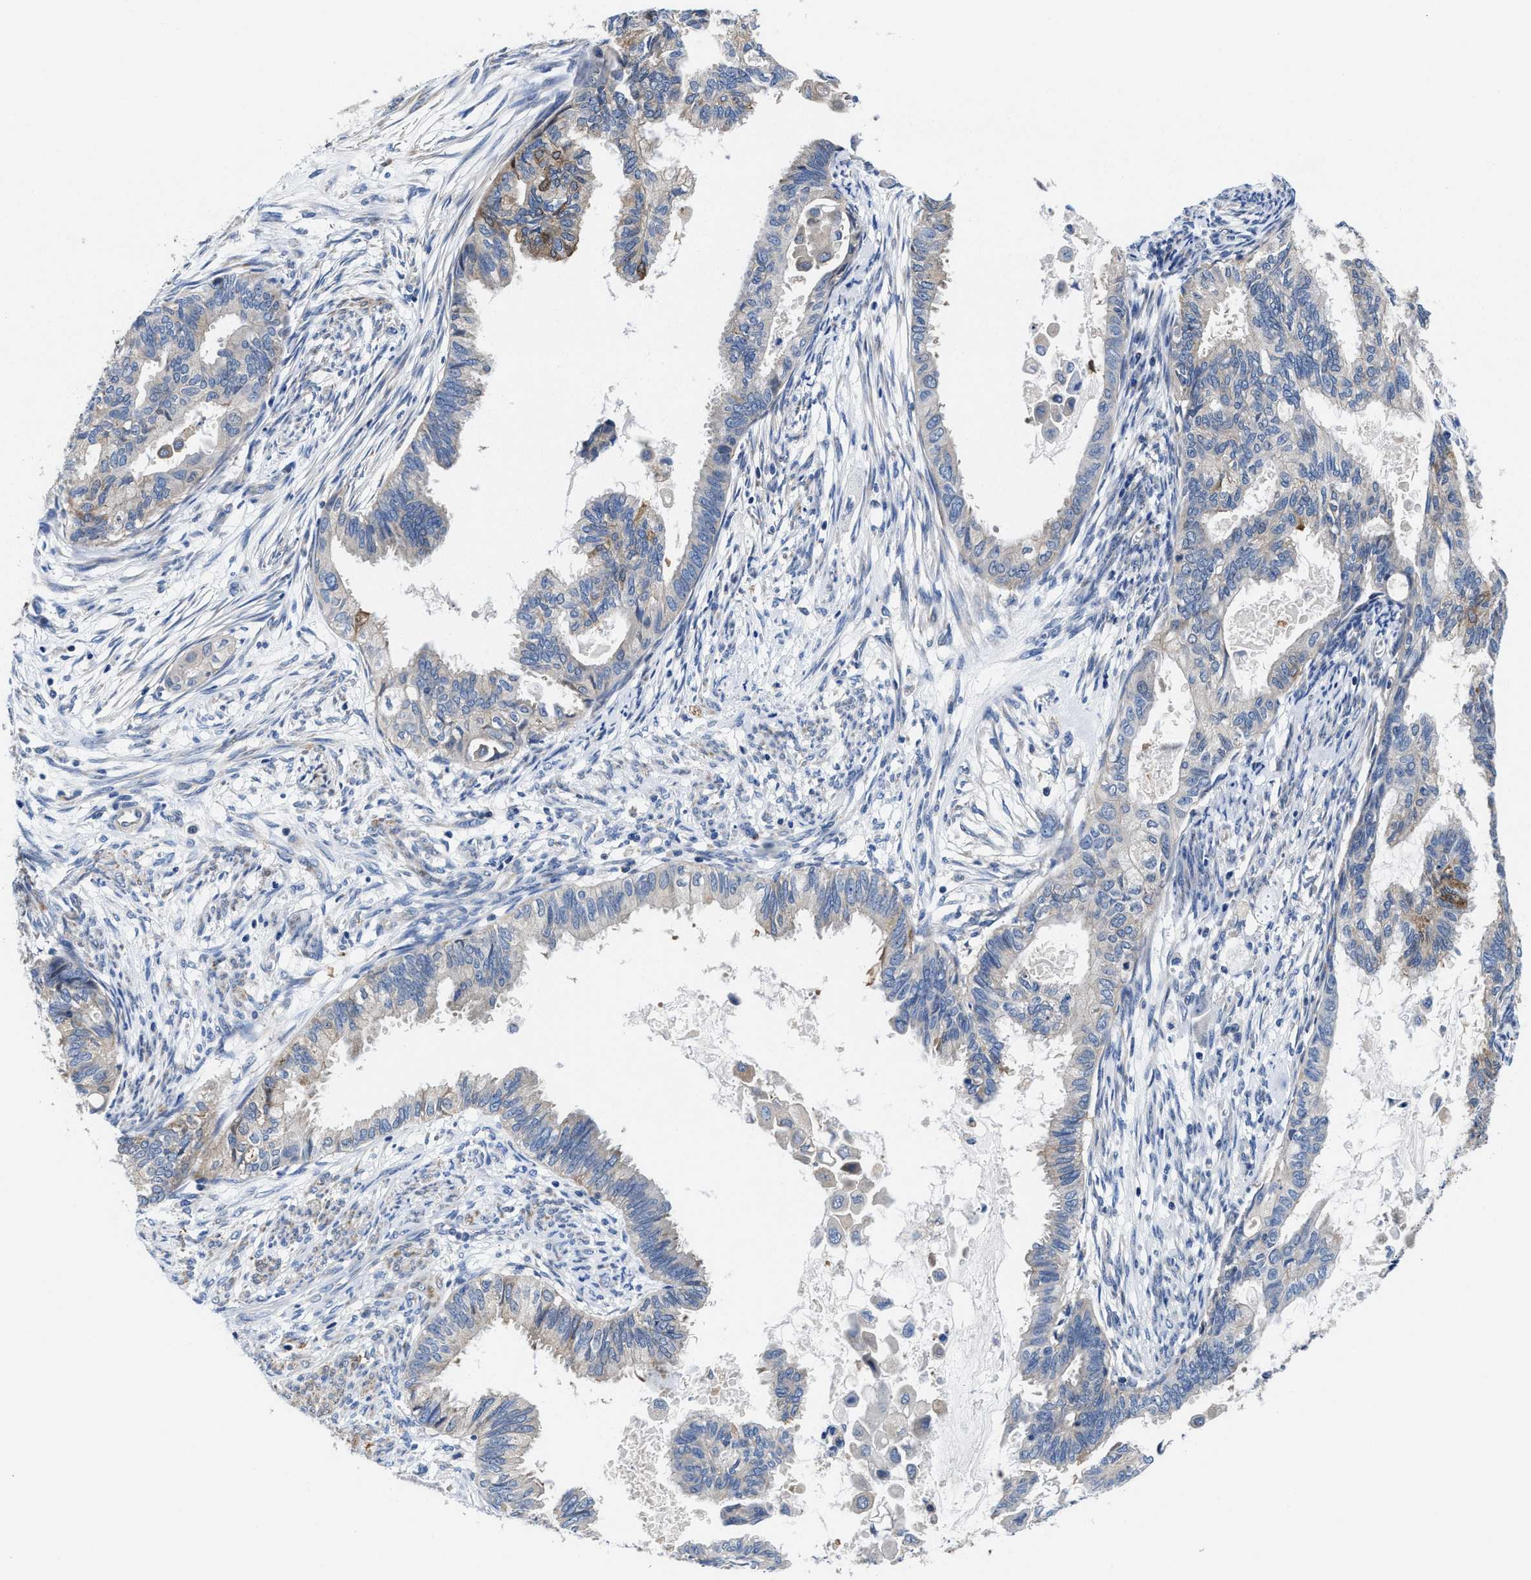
{"staining": {"intensity": "moderate", "quantity": "<25%", "location": "cytoplasmic/membranous"}, "tissue": "cervical cancer", "cell_type": "Tumor cells", "image_type": "cancer", "snomed": [{"axis": "morphology", "description": "Normal tissue, NOS"}, {"axis": "morphology", "description": "Adenocarcinoma, NOS"}, {"axis": "topography", "description": "Cervix"}, {"axis": "topography", "description": "Endometrium"}], "caption": "The micrograph exhibits a brown stain indicating the presence of a protein in the cytoplasmic/membranous of tumor cells in cervical cancer (adenocarcinoma). The protein of interest is shown in brown color, while the nuclei are stained blue.", "gene": "TMEM30A", "patient": {"sex": "female", "age": 86}}